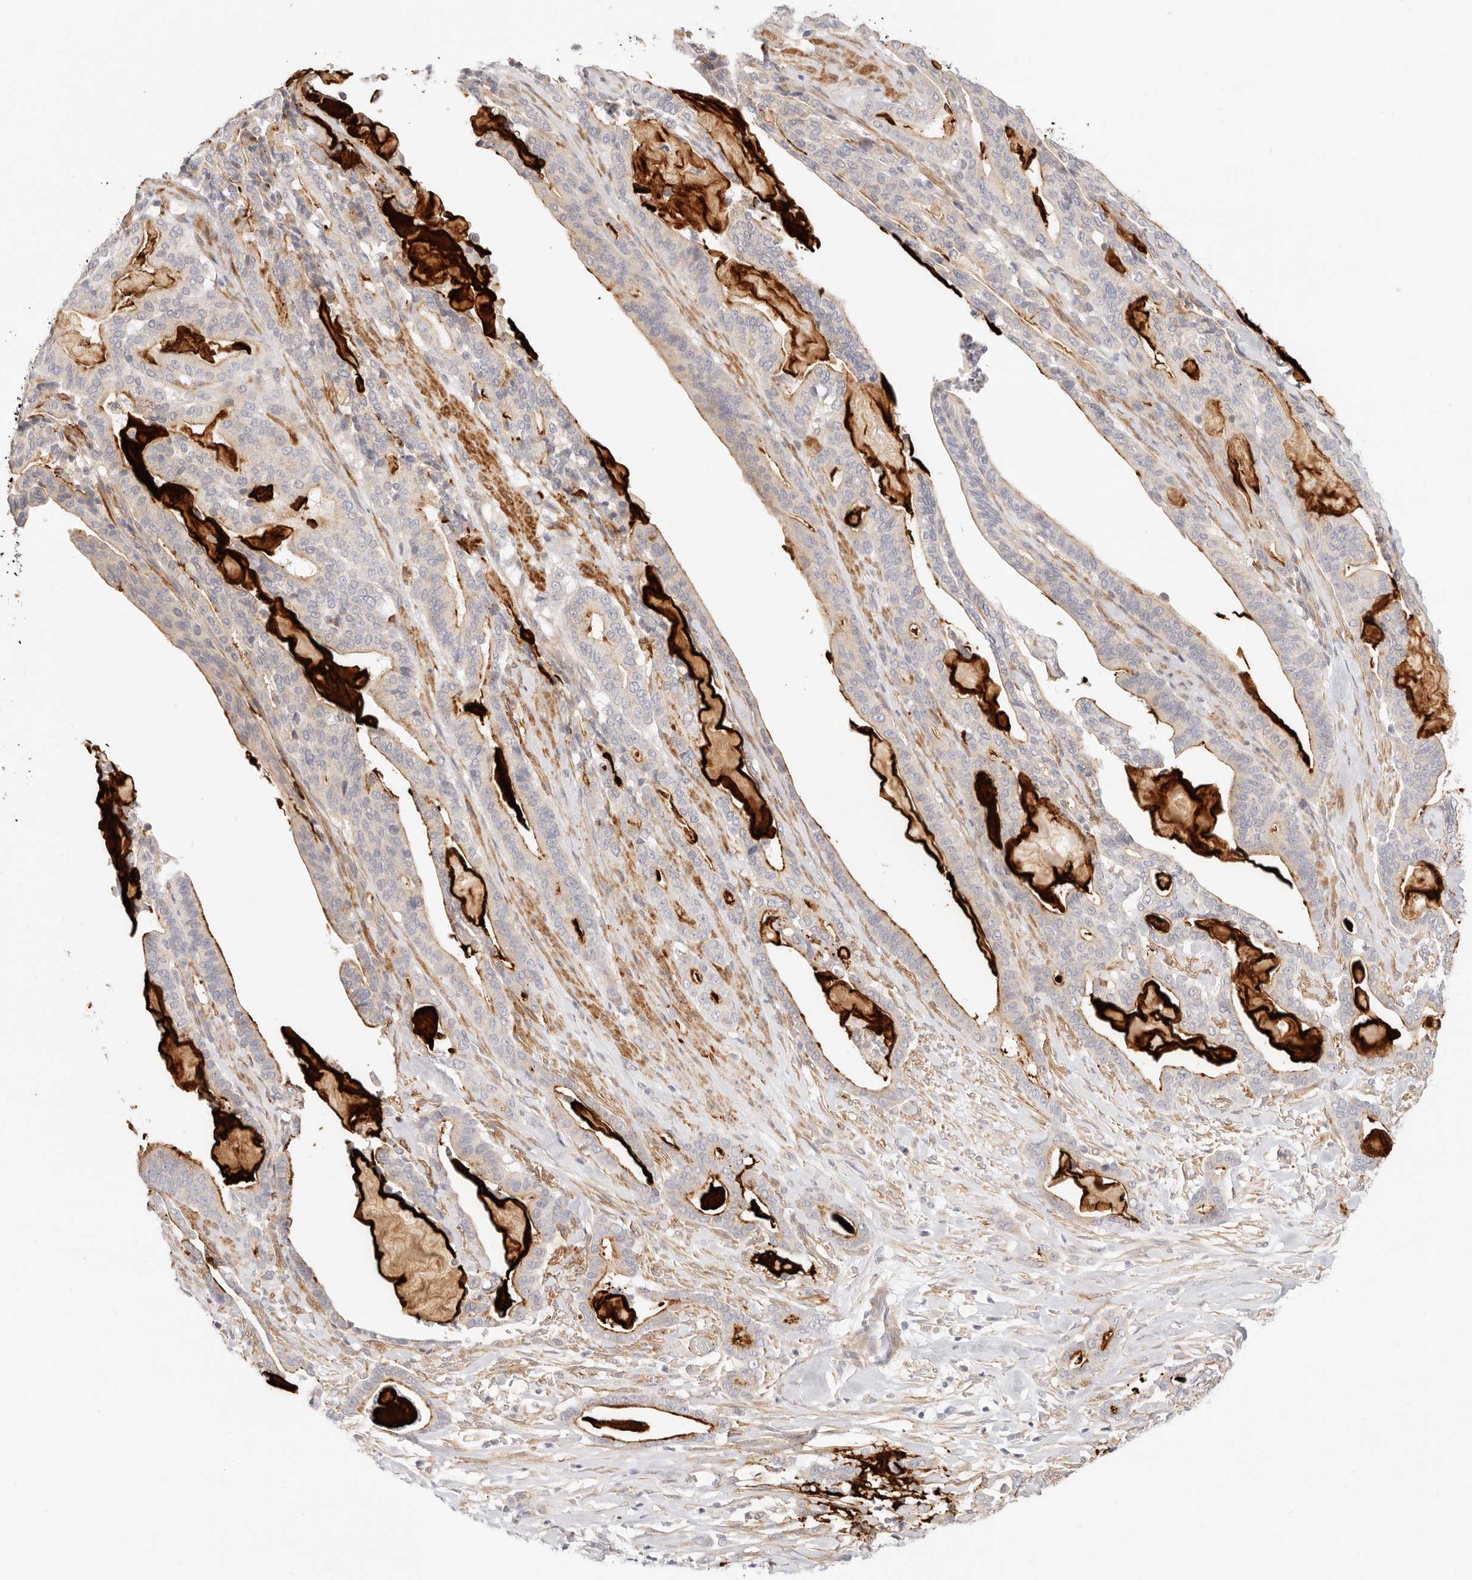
{"staining": {"intensity": "moderate", "quantity": "25%-75%", "location": "cytoplasmic/membranous"}, "tissue": "pancreatic cancer", "cell_type": "Tumor cells", "image_type": "cancer", "snomed": [{"axis": "morphology", "description": "Adenocarcinoma, NOS"}, {"axis": "topography", "description": "Pancreas"}], "caption": "Tumor cells display medium levels of moderate cytoplasmic/membranous staining in about 25%-75% of cells in human adenocarcinoma (pancreatic). (Stains: DAB in brown, nuclei in blue, Microscopy: brightfield microscopy at high magnification).", "gene": "UBXN10", "patient": {"sex": "male", "age": 63}}